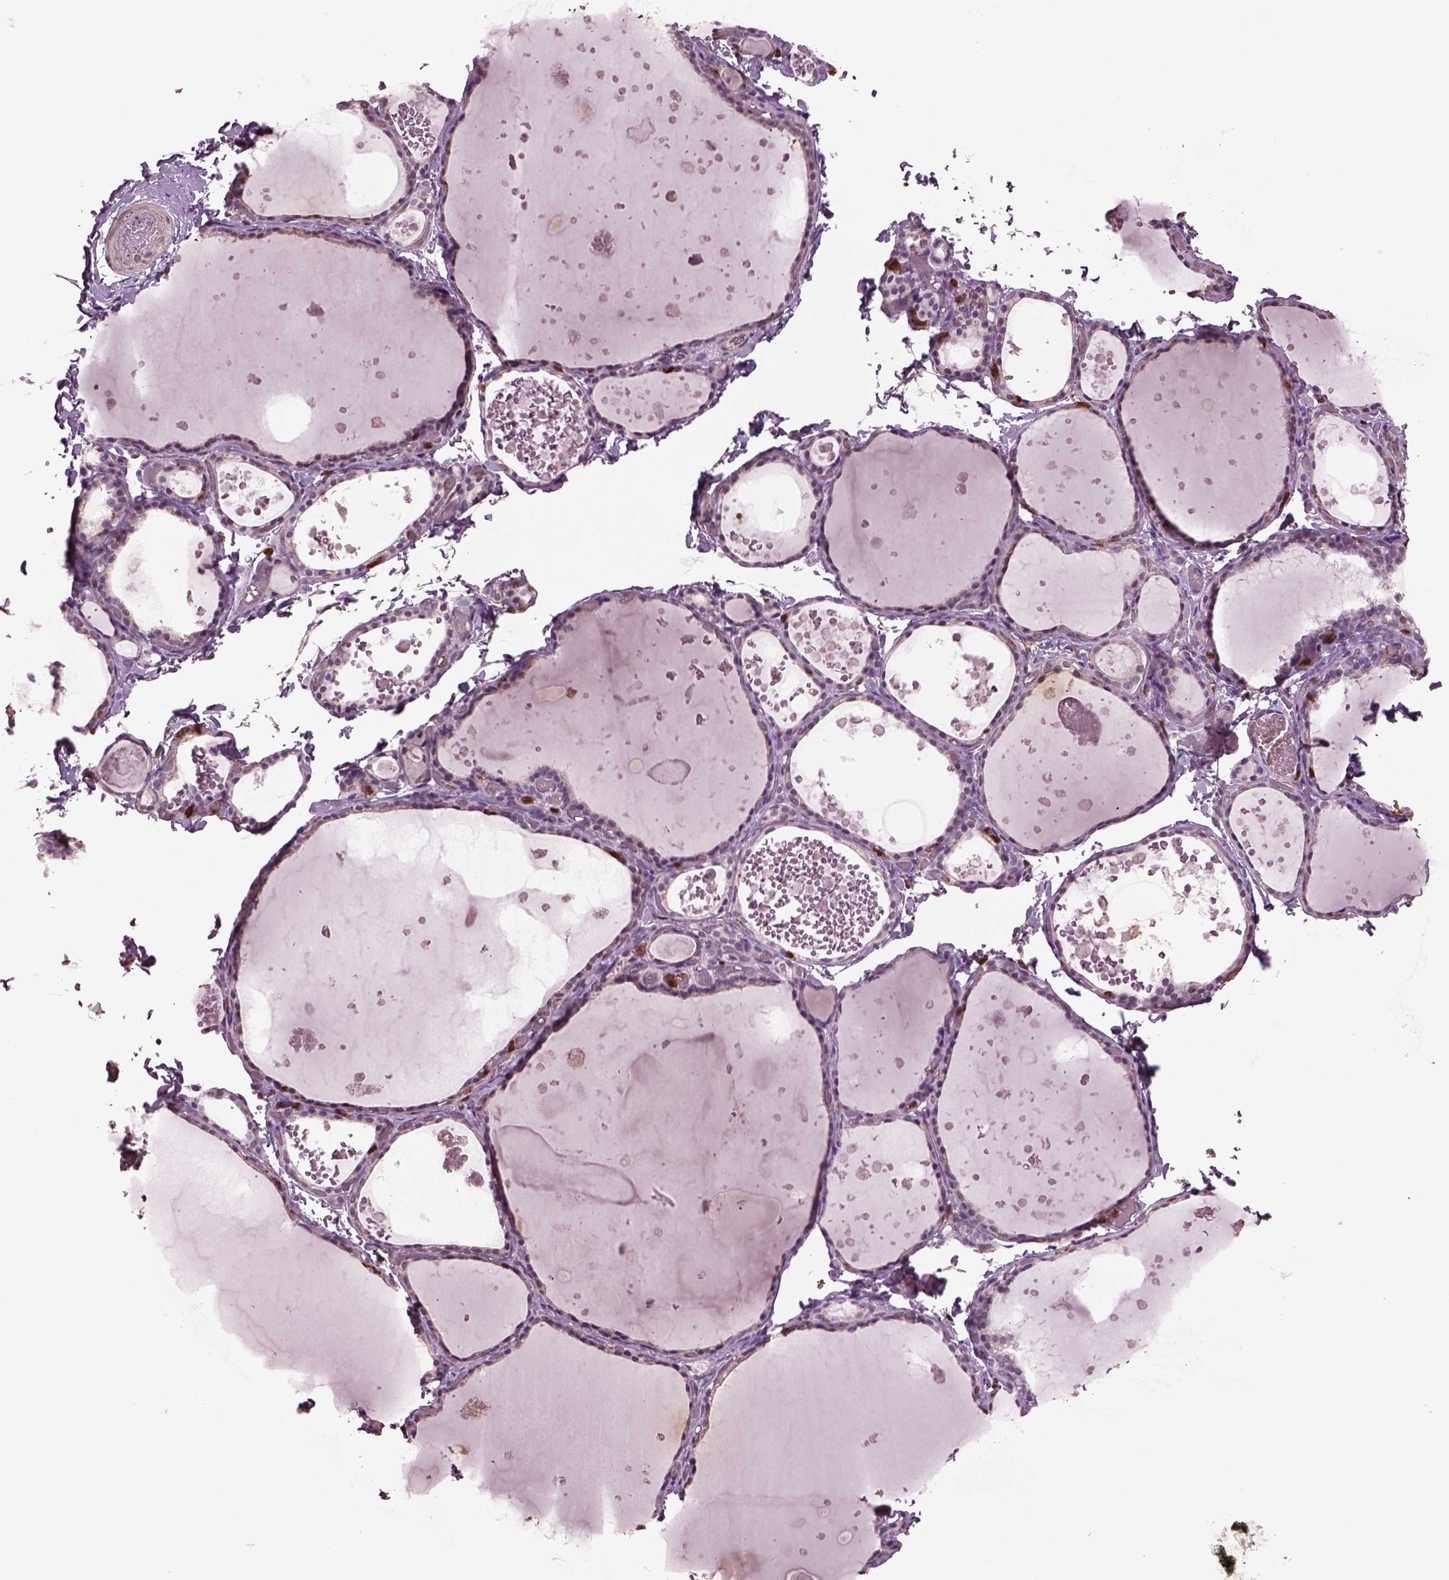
{"staining": {"intensity": "negative", "quantity": "none", "location": "none"}, "tissue": "thyroid gland", "cell_type": "Glandular cells", "image_type": "normal", "snomed": [{"axis": "morphology", "description": "Normal tissue, NOS"}, {"axis": "topography", "description": "Thyroid gland"}], "caption": "Micrograph shows no significant protein positivity in glandular cells of benign thyroid gland.", "gene": "IL31RA", "patient": {"sex": "female", "age": 56}}